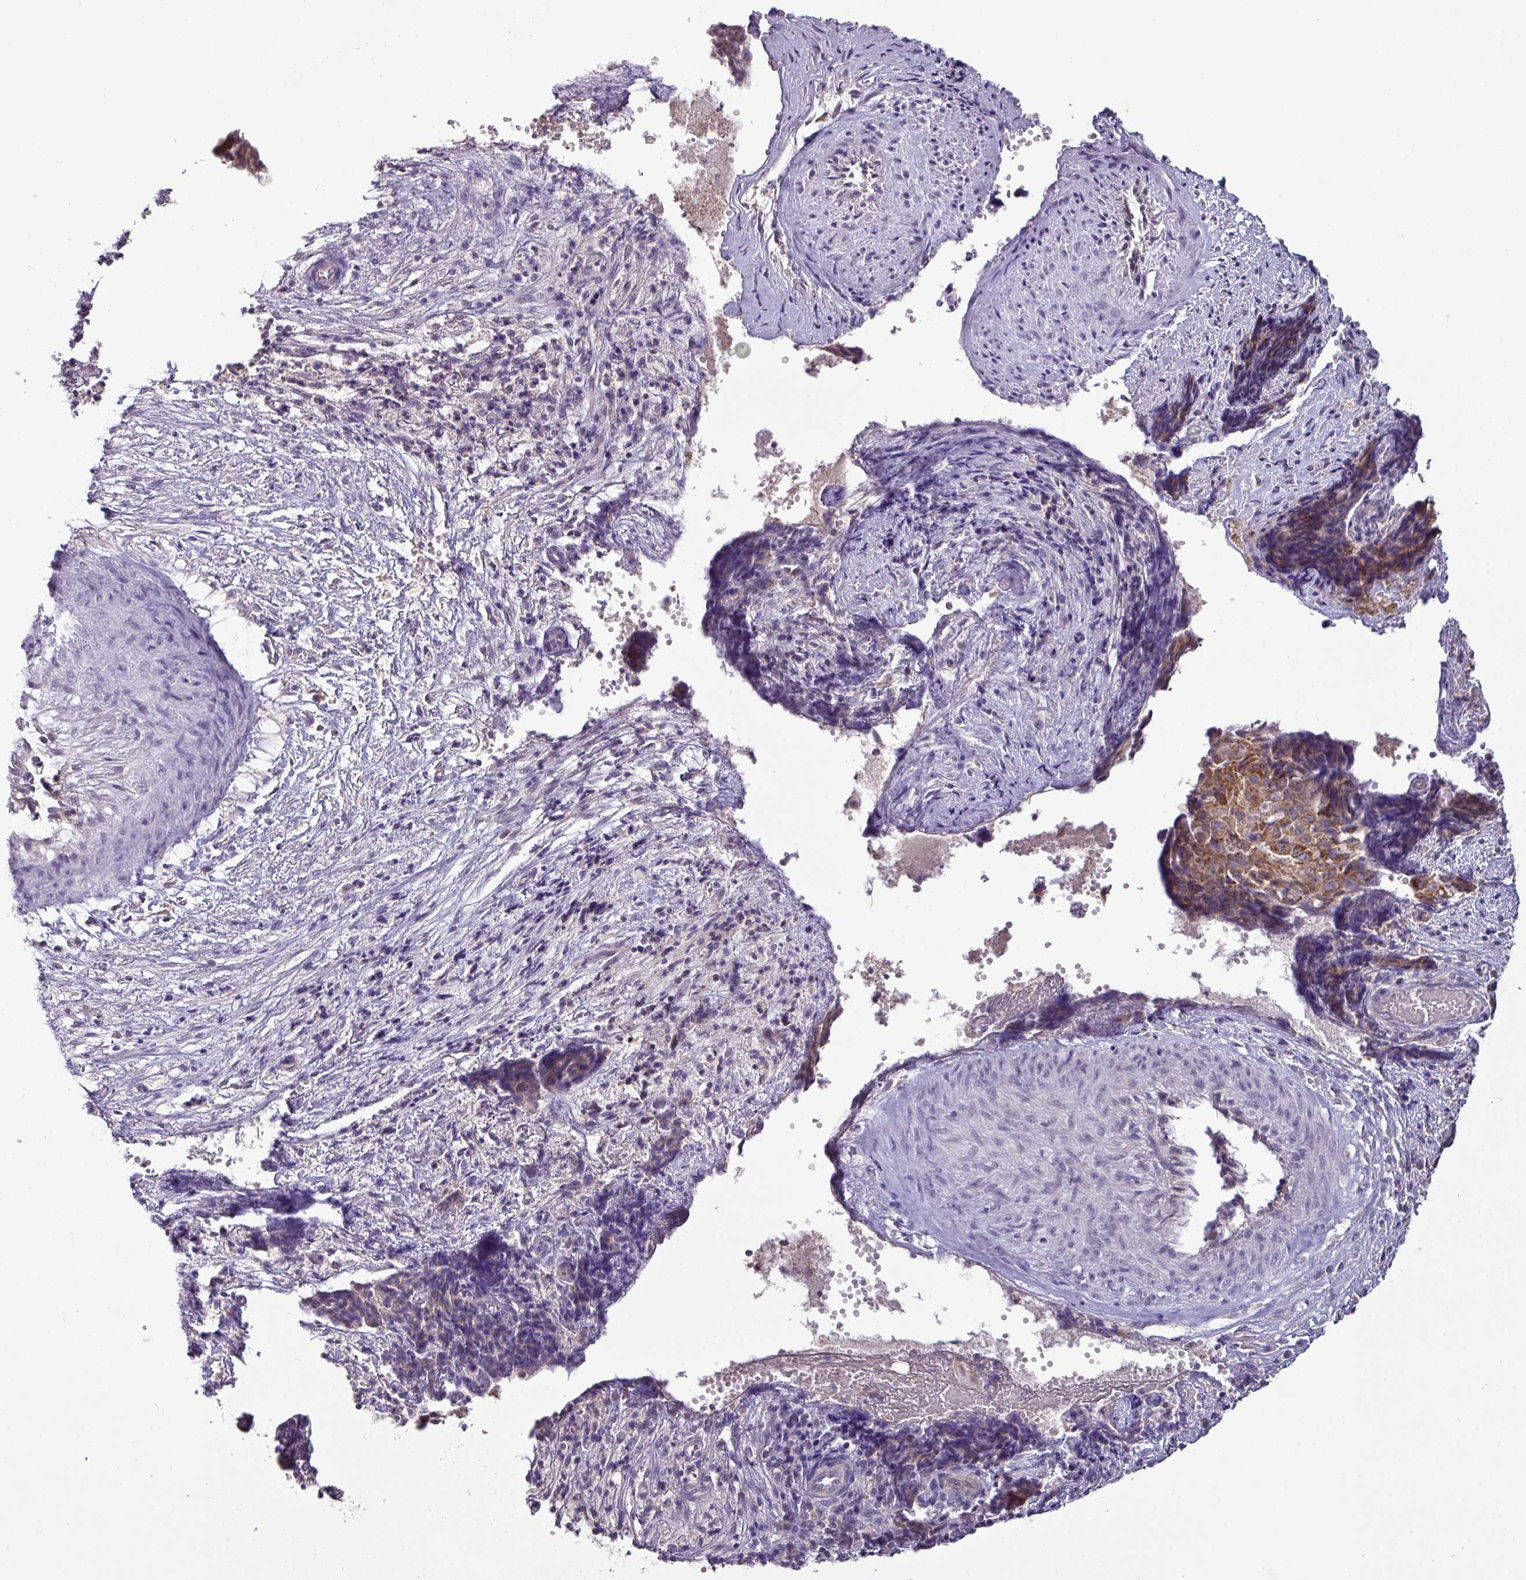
{"staining": {"intensity": "moderate", "quantity": ">75%", "location": "cytoplasmic/membranous"}, "tissue": "ovarian cancer", "cell_type": "Tumor cells", "image_type": "cancer", "snomed": [{"axis": "morphology", "description": "Carcinoma, endometroid"}, {"axis": "topography", "description": "Ovary"}], "caption": "Moderate cytoplasmic/membranous expression for a protein is present in about >75% of tumor cells of ovarian cancer (endometroid carcinoma) using IHC.", "gene": "TRAPPC1", "patient": {"sex": "female", "age": 42}}